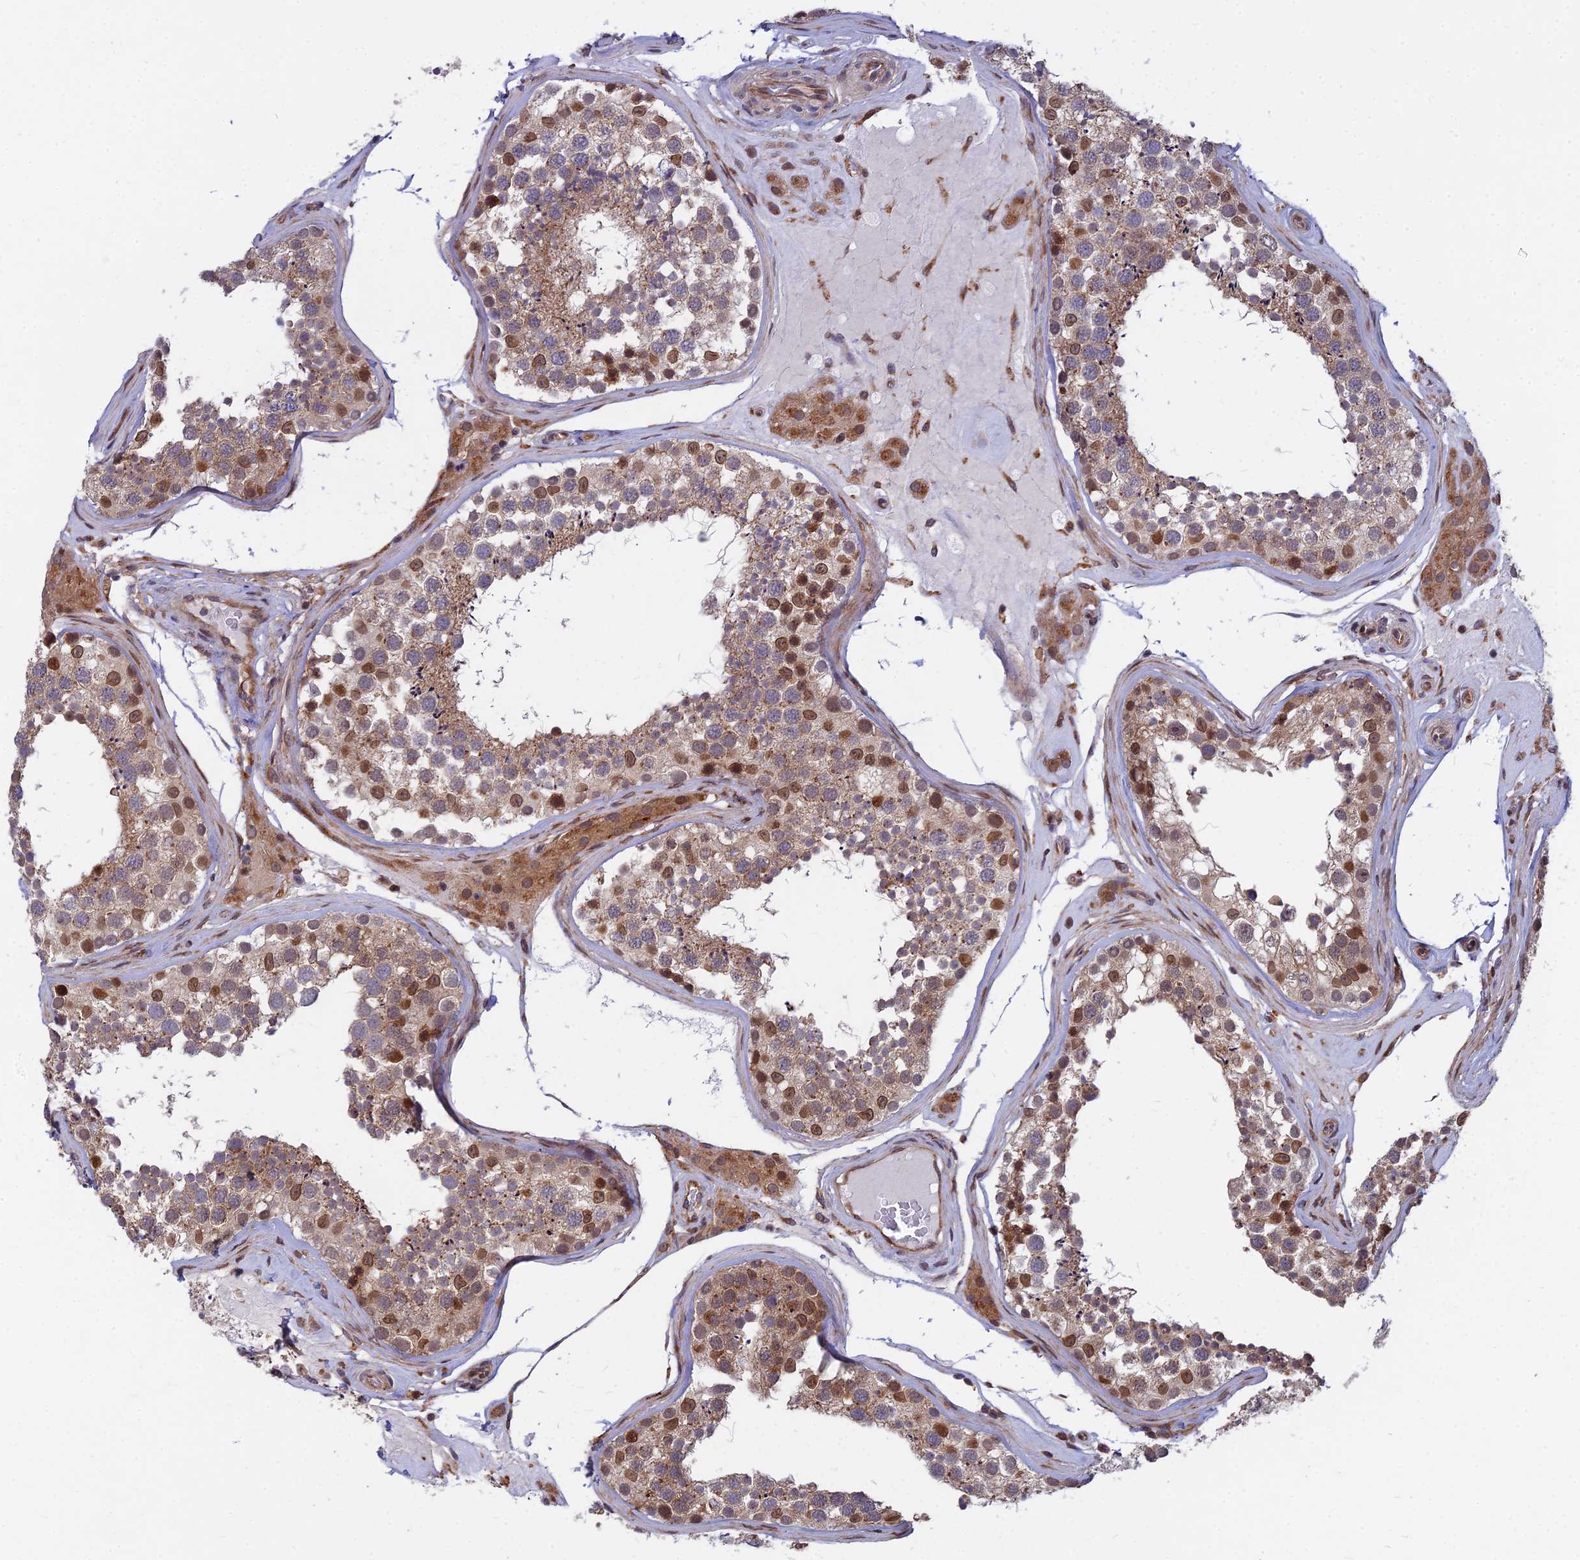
{"staining": {"intensity": "moderate", "quantity": "25%-75%", "location": "cytoplasmic/membranous,nuclear"}, "tissue": "testis", "cell_type": "Cells in seminiferous ducts", "image_type": "normal", "snomed": [{"axis": "morphology", "description": "Normal tissue, NOS"}, {"axis": "topography", "description": "Testis"}], "caption": "Immunohistochemical staining of normal human testis shows medium levels of moderate cytoplasmic/membranous,nuclear expression in about 25%-75% of cells in seminiferous ducts. (Brightfield microscopy of DAB IHC at high magnification).", "gene": "COMMD2", "patient": {"sex": "male", "age": 46}}